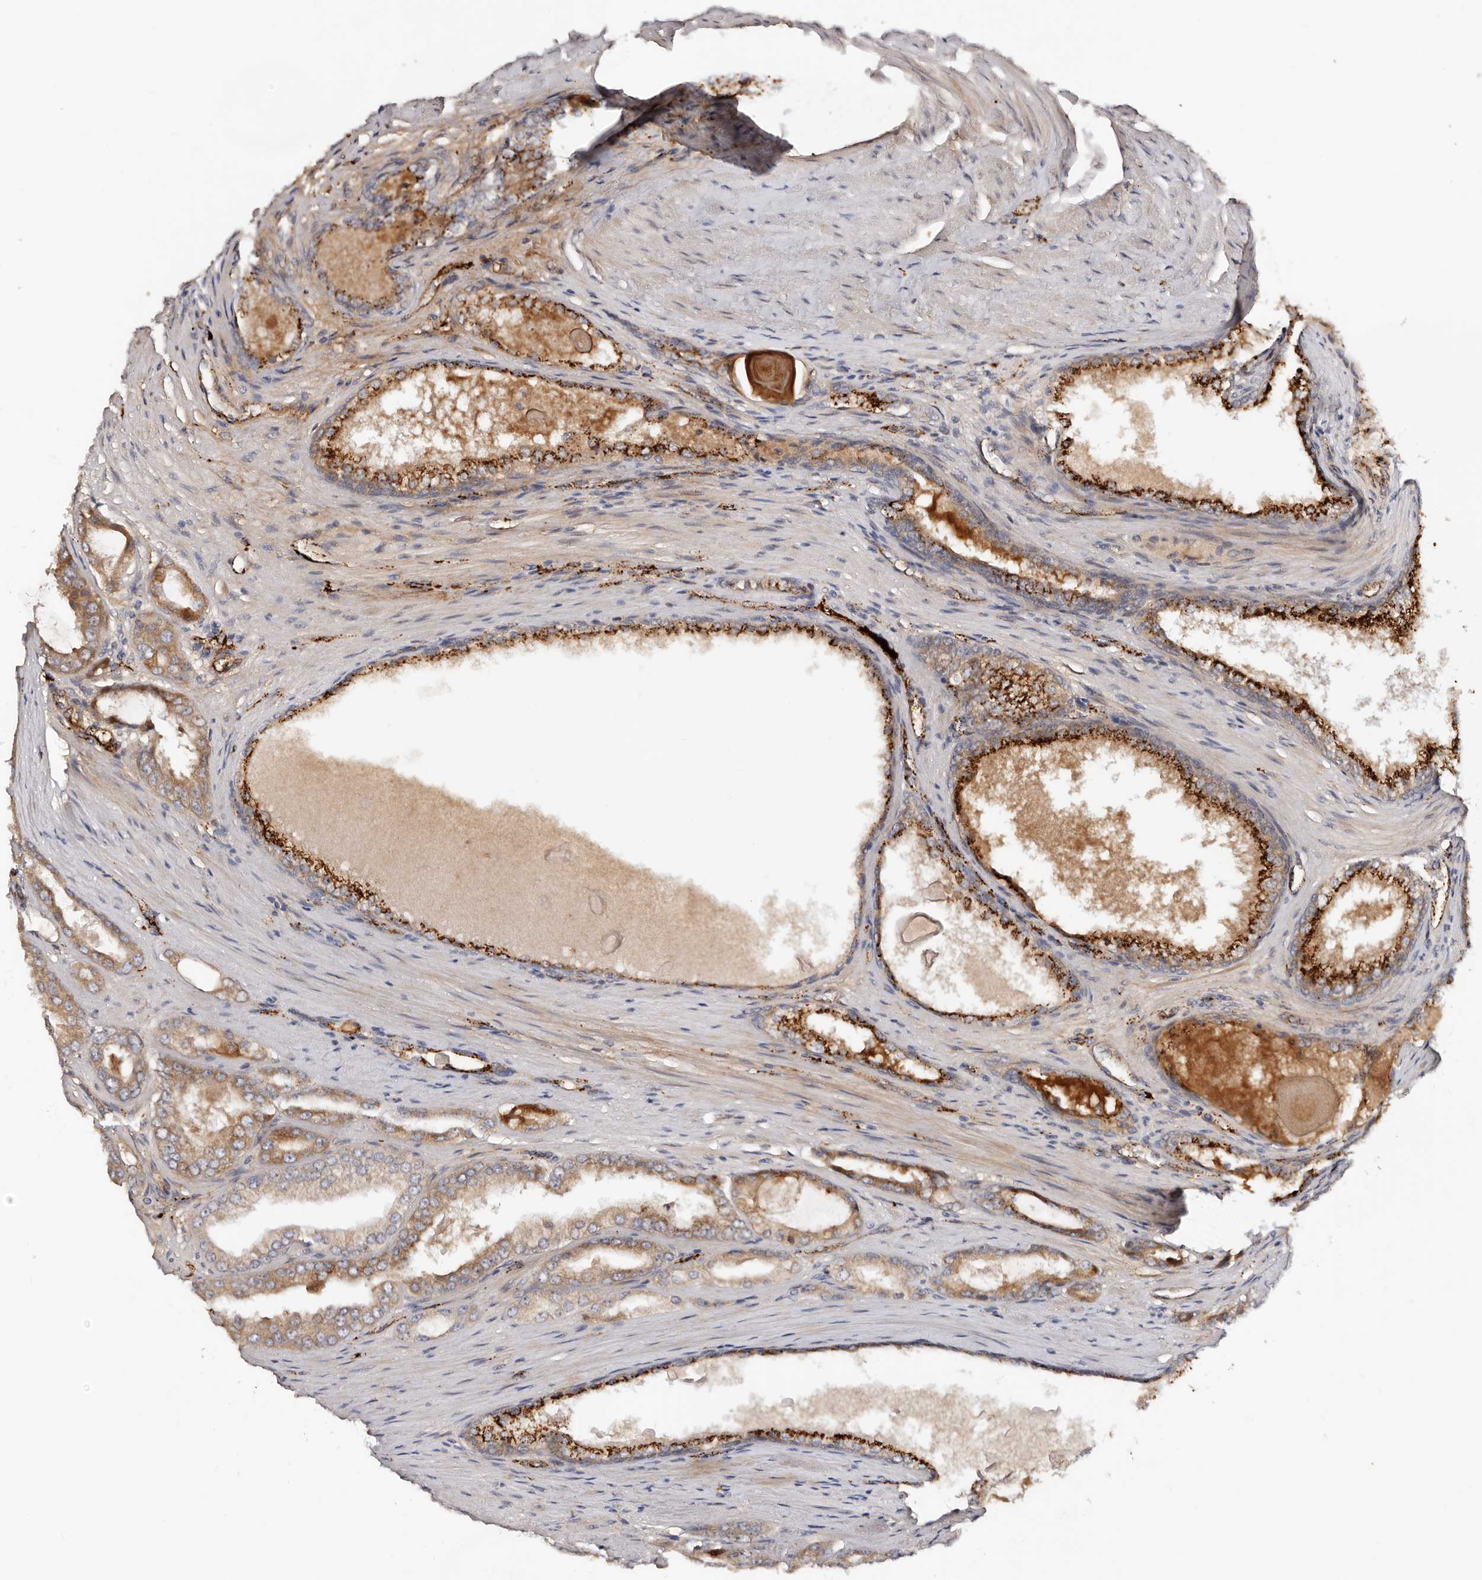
{"staining": {"intensity": "strong", "quantity": ">75%", "location": "cytoplasmic/membranous"}, "tissue": "prostate cancer", "cell_type": "Tumor cells", "image_type": "cancer", "snomed": [{"axis": "morphology", "description": "Adenocarcinoma, High grade"}, {"axis": "topography", "description": "Prostate"}], "caption": "Strong cytoplasmic/membranous expression is seen in approximately >75% of tumor cells in prostate cancer.", "gene": "DACT2", "patient": {"sex": "male", "age": 60}}